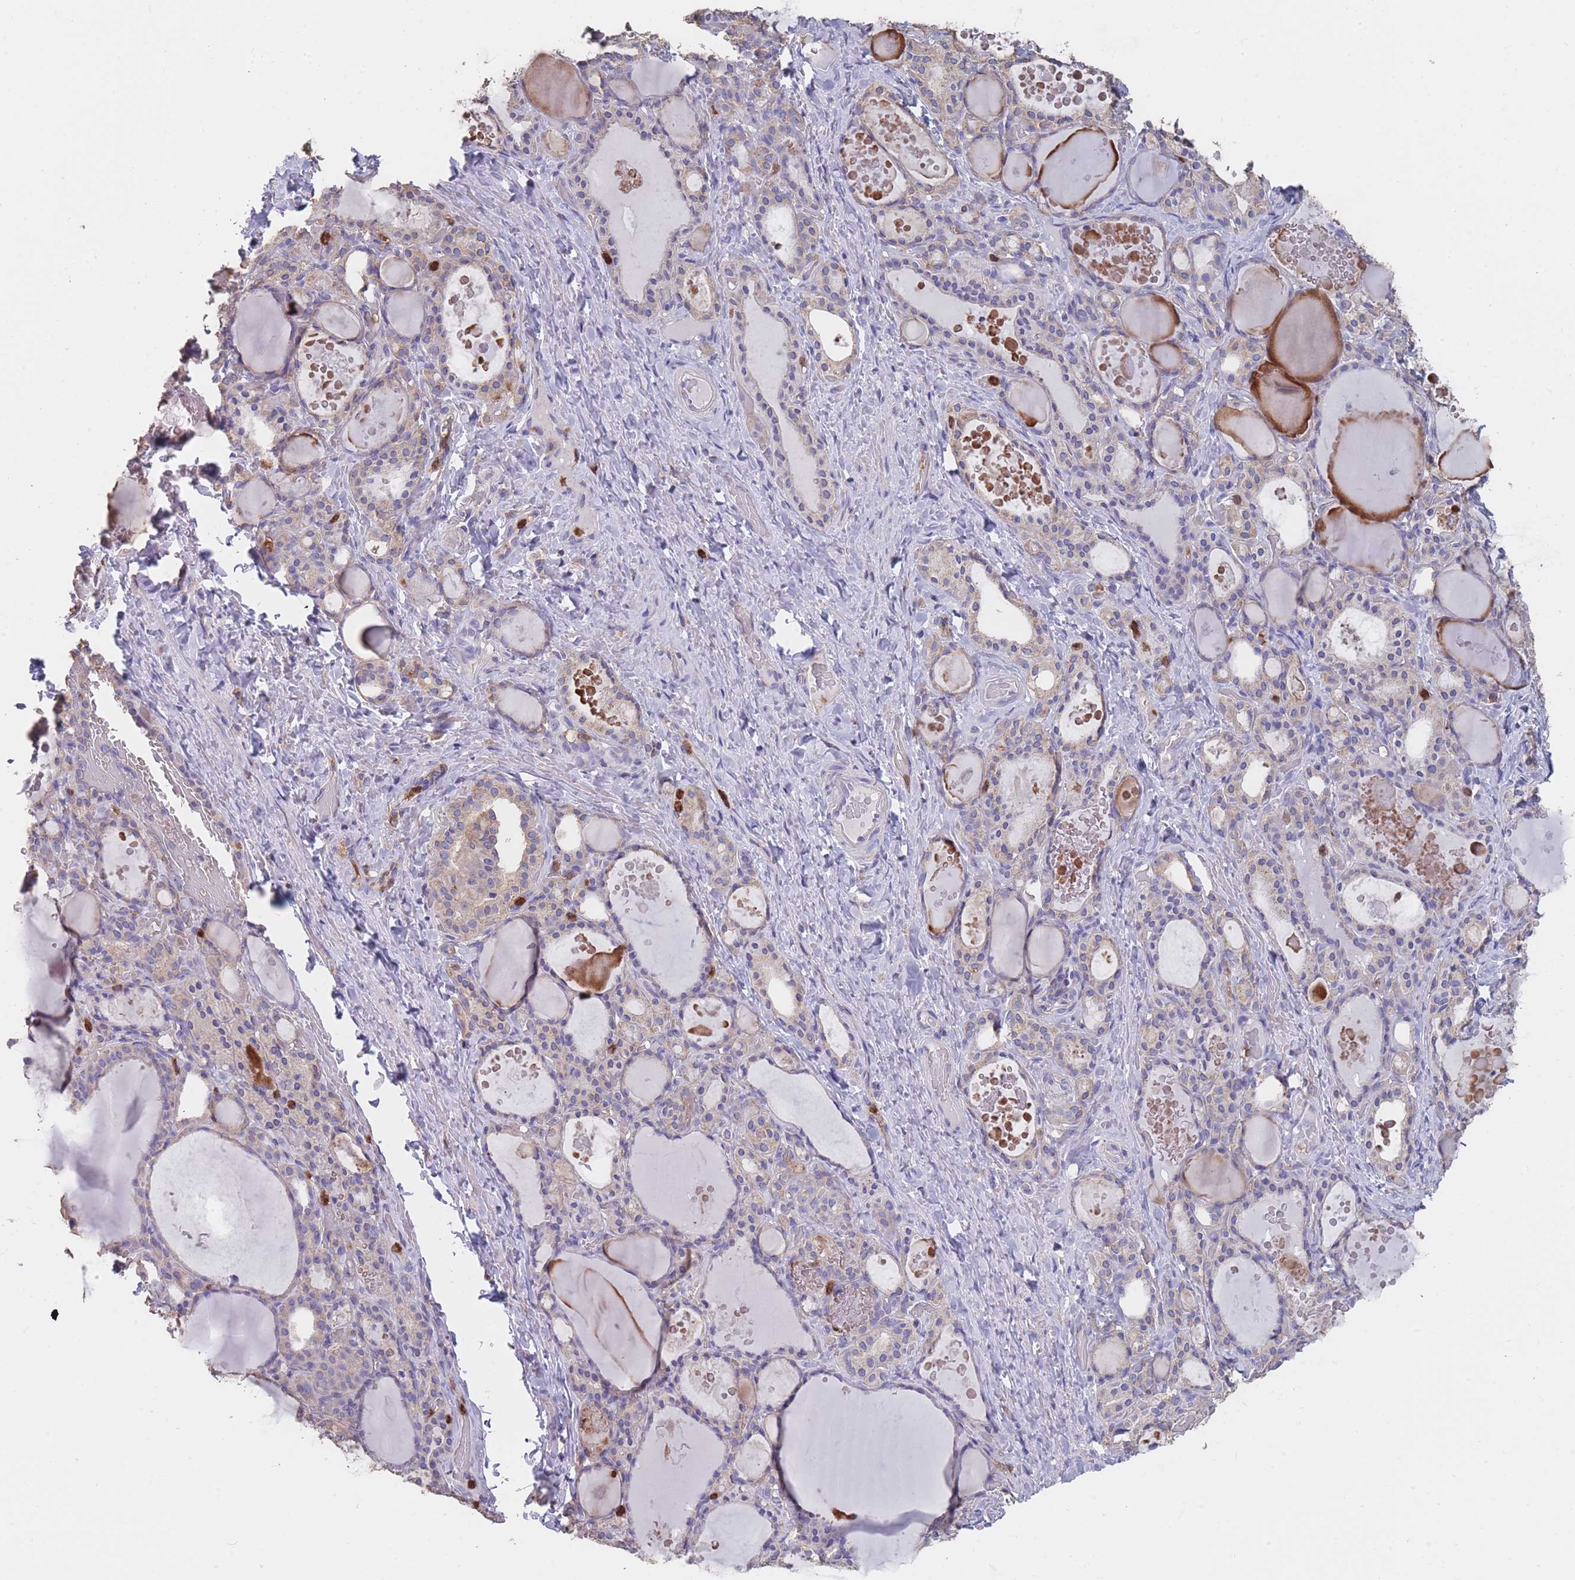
{"staining": {"intensity": "weak", "quantity": "25%-75%", "location": "cytoplasmic/membranous"}, "tissue": "thyroid gland", "cell_type": "Glandular cells", "image_type": "normal", "snomed": [{"axis": "morphology", "description": "Normal tissue, NOS"}, {"axis": "topography", "description": "Thyroid gland"}], "caption": "Human thyroid gland stained with a brown dye shows weak cytoplasmic/membranous positive expression in about 25%-75% of glandular cells.", "gene": "CLEC12A", "patient": {"sex": "female", "age": 46}}